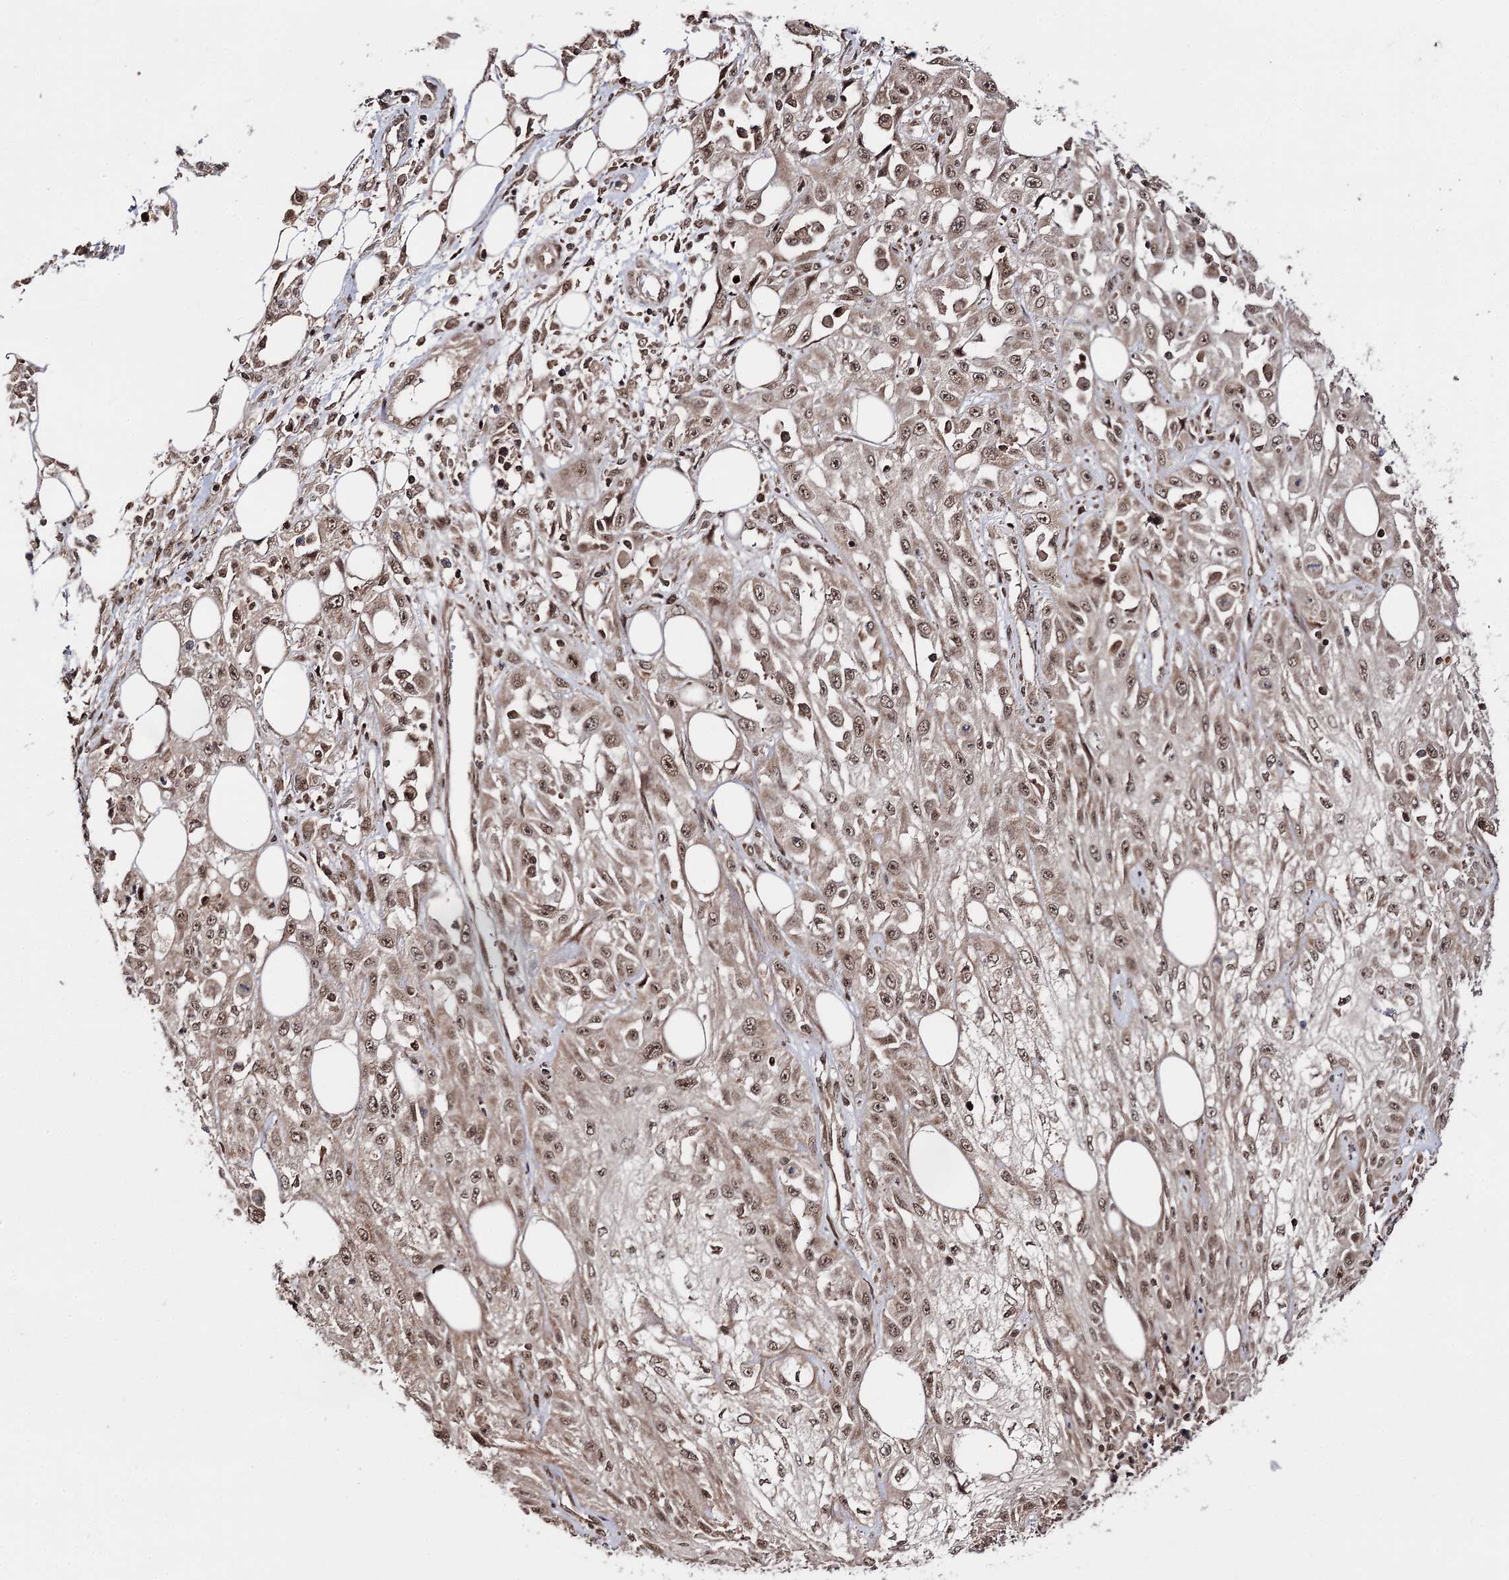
{"staining": {"intensity": "moderate", "quantity": ">75%", "location": "cytoplasmic/membranous,nuclear"}, "tissue": "skin cancer", "cell_type": "Tumor cells", "image_type": "cancer", "snomed": [{"axis": "morphology", "description": "Squamous cell carcinoma, NOS"}, {"axis": "morphology", "description": "Squamous cell carcinoma, metastatic, NOS"}, {"axis": "topography", "description": "Skin"}, {"axis": "topography", "description": "Lymph node"}], "caption": "IHC micrograph of neoplastic tissue: metastatic squamous cell carcinoma (skin) stained using immunohistochemistry displays medium levels of moderate protein expression localized specifically in the cytoplasmic/membranous and nuclear of tumor cells, appearing as a cytoplasmic/membranous and nuclear brown color.", "gene": "FAM53B", "patient": {"sex": "male", "age": 75}}